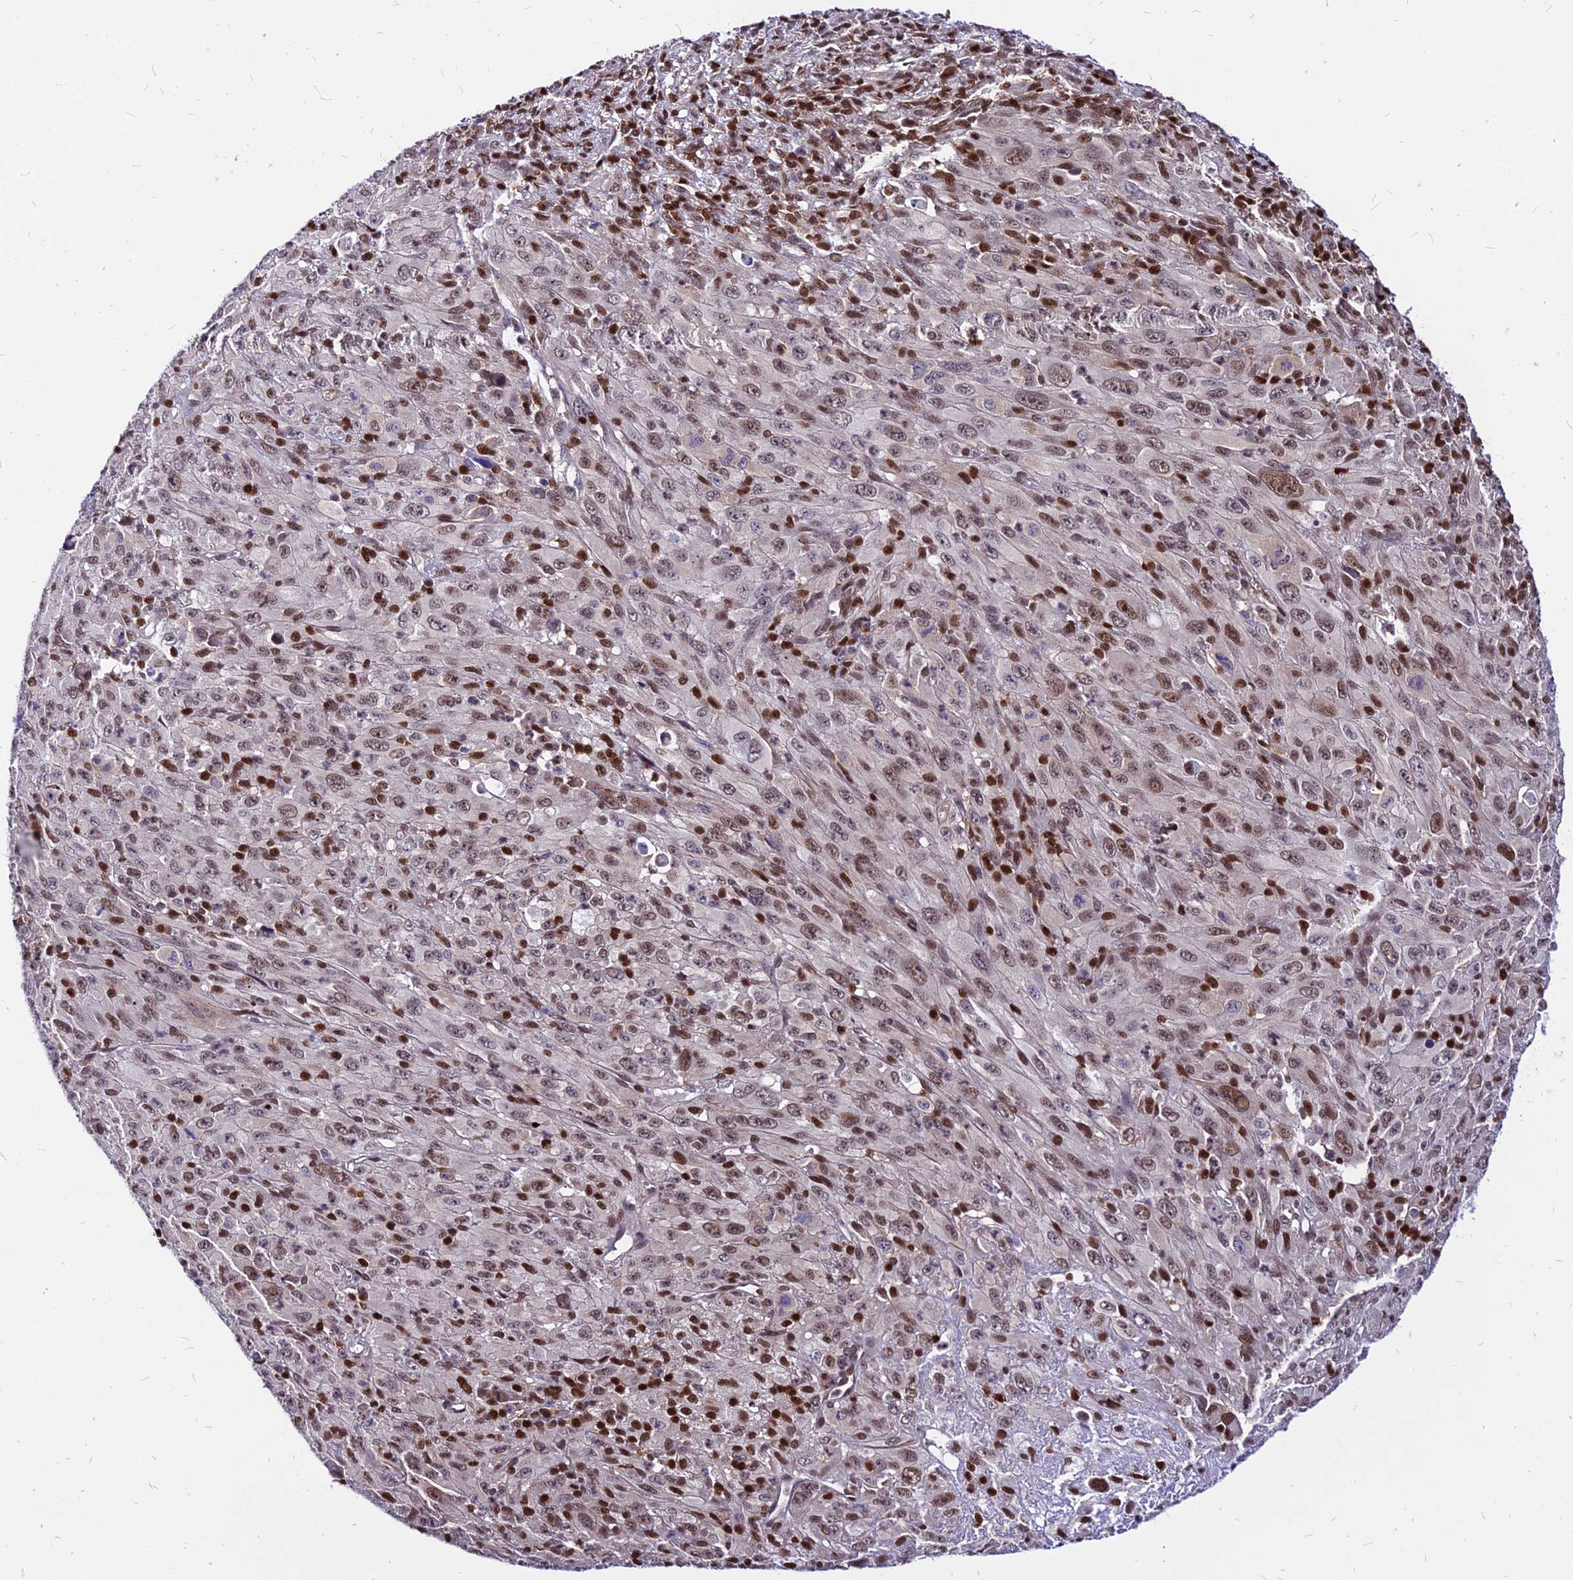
{"staining": {"intensity": "moderate", "quantity": "25%-75%", "location": "nuclear"}, "tissue": "melanoma", "cell_type": "Tumor cells", "image_type": "cancer", "snomed": [{"axis": "morphology", "description": "Malignant melanoma, Metastatic site"}, {"axis": "topography", "description": "Skin"}], "caption": "There is medium levels of moderate nuclear expression in tumor cells of melanoma, as demonstrated by immunohistochemical staining (brown color).", "gene": "PAXX", "patient": {"sex": "female", "age": 56}}